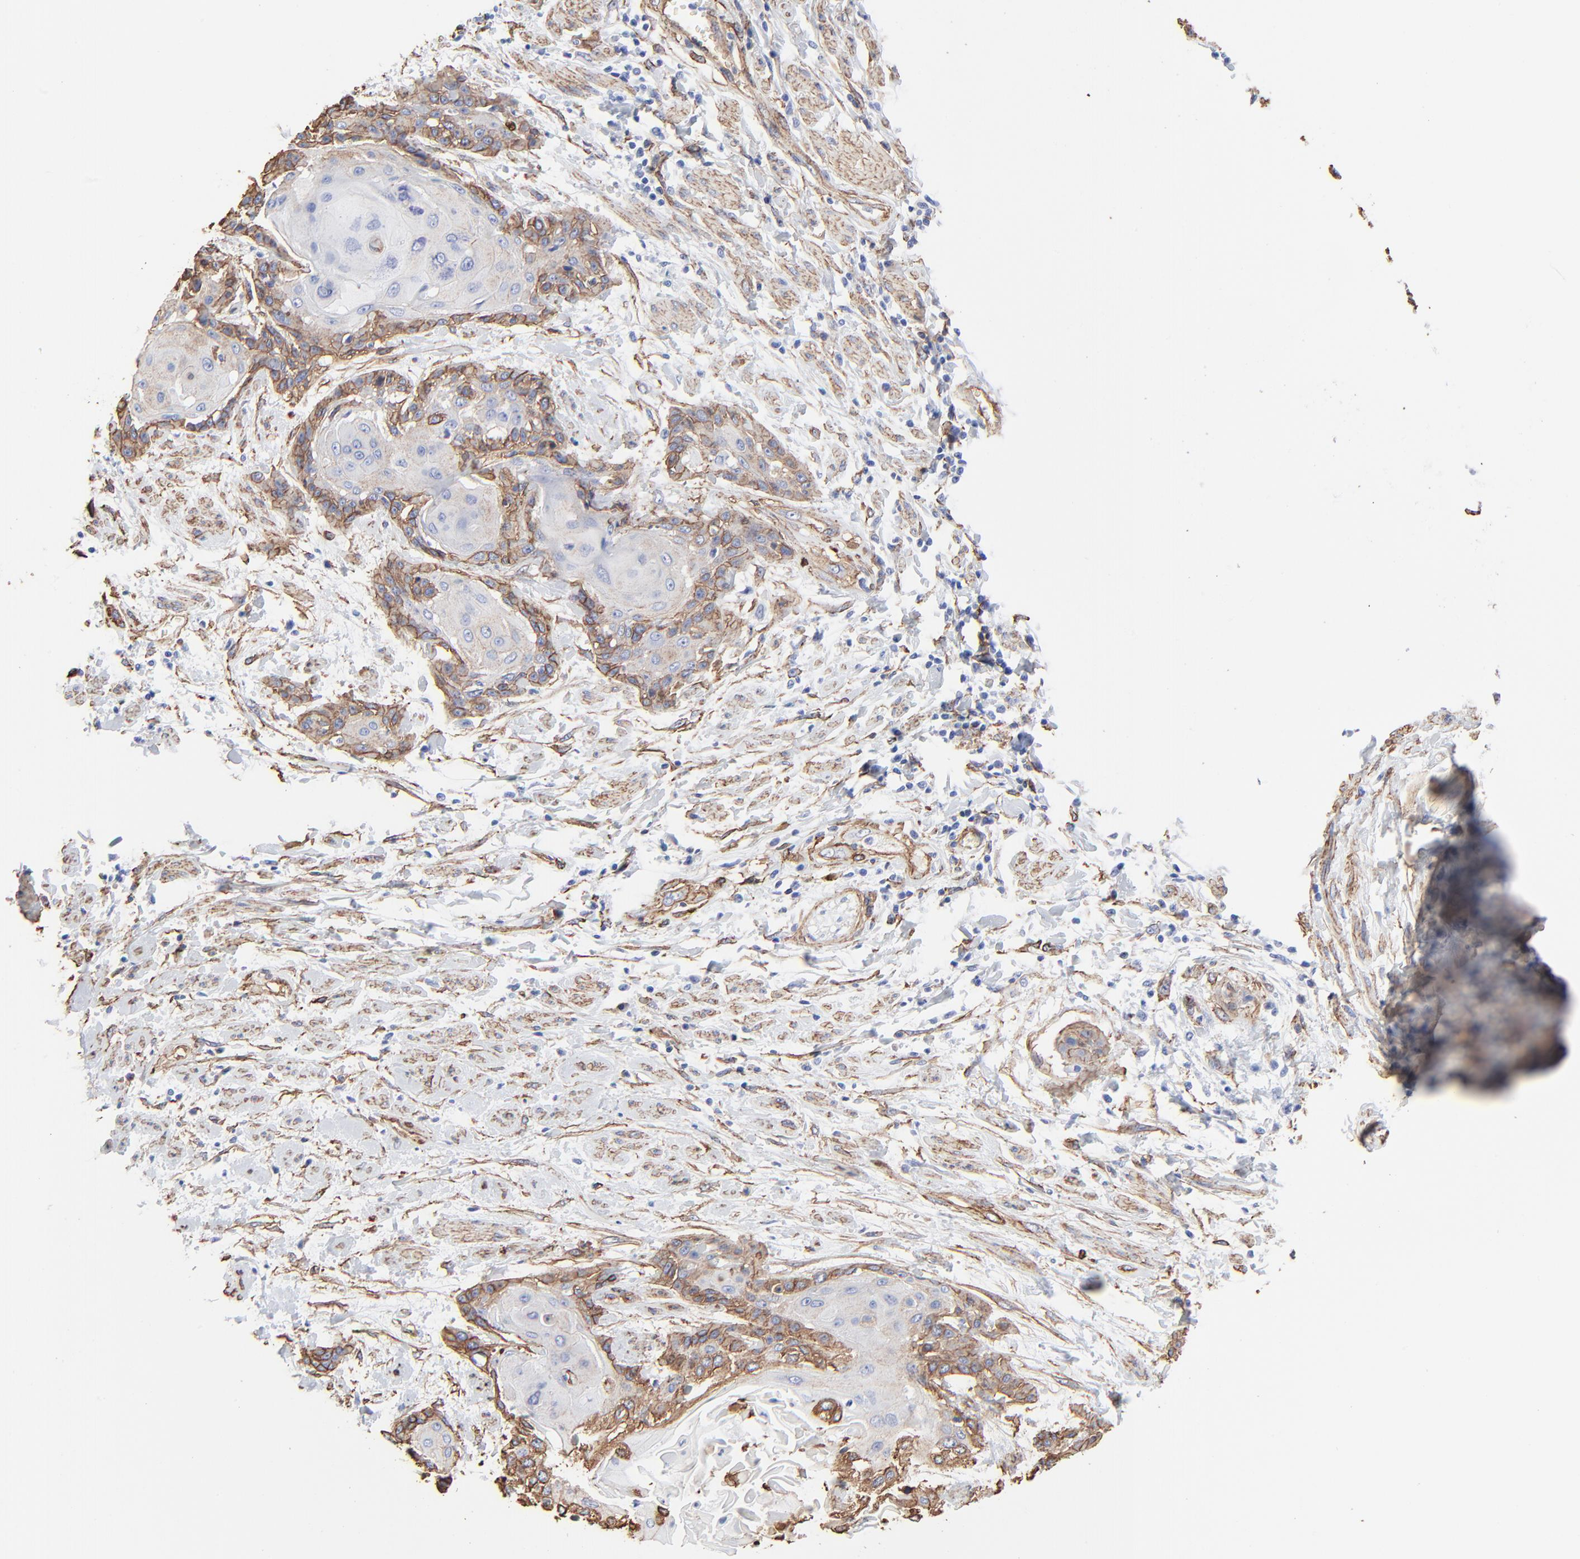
{"staining": {"intensity": "strong", "quantity": "25%-75%", "location": "cytoplasmic/membranous"}, "tissue": "cervical cancer", "cell_type": "Tumor cells", "image_type": "cancer", "snomed": [{"axis": "morphology", "description": "Squamous cell carcinoma, NOS"}, {"axis": "topography", "description": "Cervix"}], "caption": "A high amount of strong cytoplasmic/membranous positivity is present in approximately 25%-75% of tumor cells in cervical squamous cell carcinoma tissue.", "gene": "CAV1", "patient": {"sex": "female", "age": 57}}